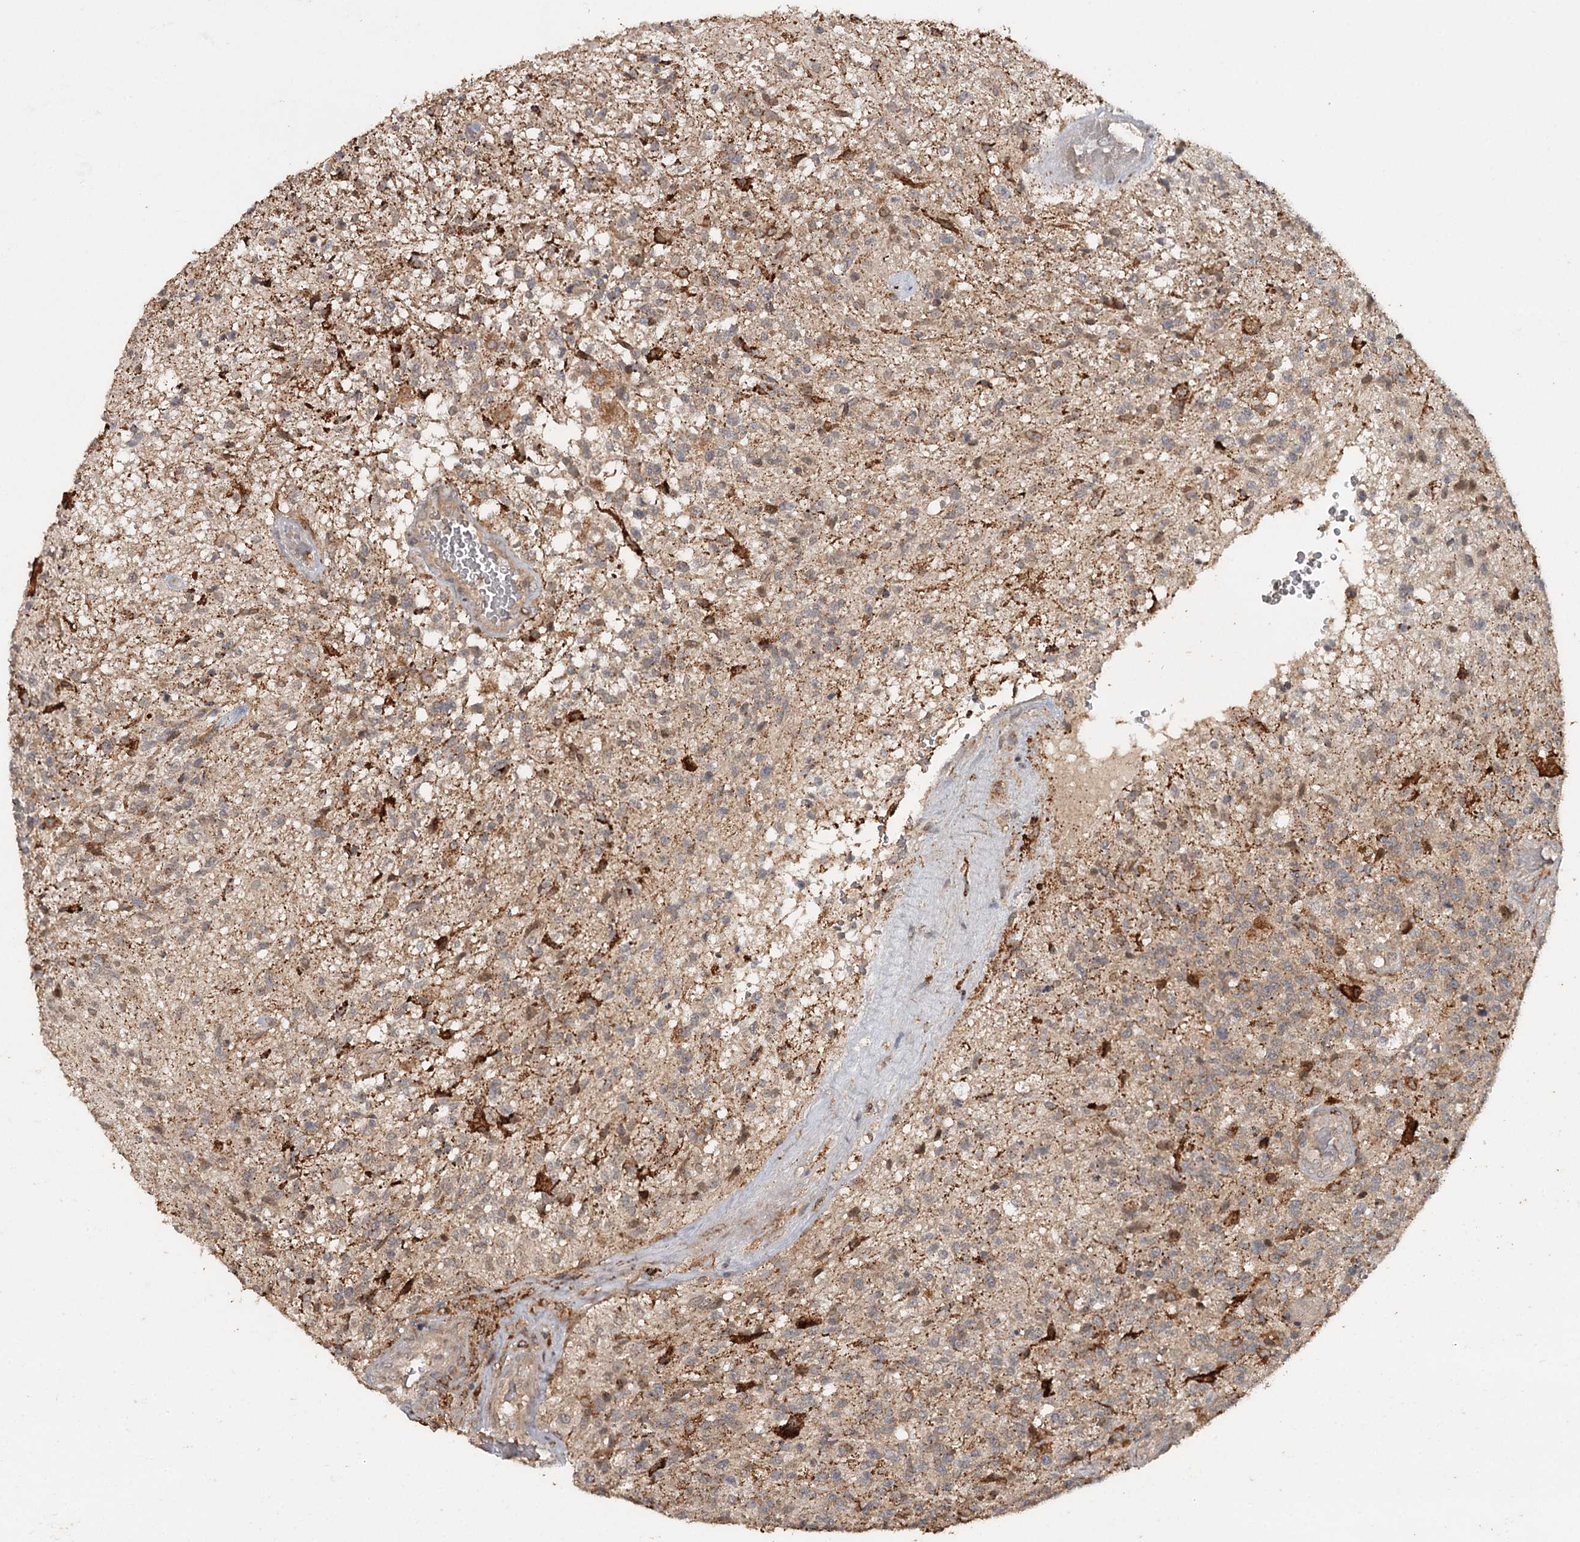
{"staining": {"intensity": "moderate", "quantity": "<25%", "location": "cytoplasmic/membranous"}, "tissue": "glioma", "cell_type": "Tumor cells", "image_type": "cancer", "snomed": [{"axis": "morphology", "description": "Glioma, malignant, High grade"}, {"axis": "topography", "description": "Brain"}], "caption": "Malignant glioma (high-grade) stained with a protein marker demonstrates moderate staining in tumor cells.", "gene": "FAXC", "patient": {"sex": "male", "age": 56}}